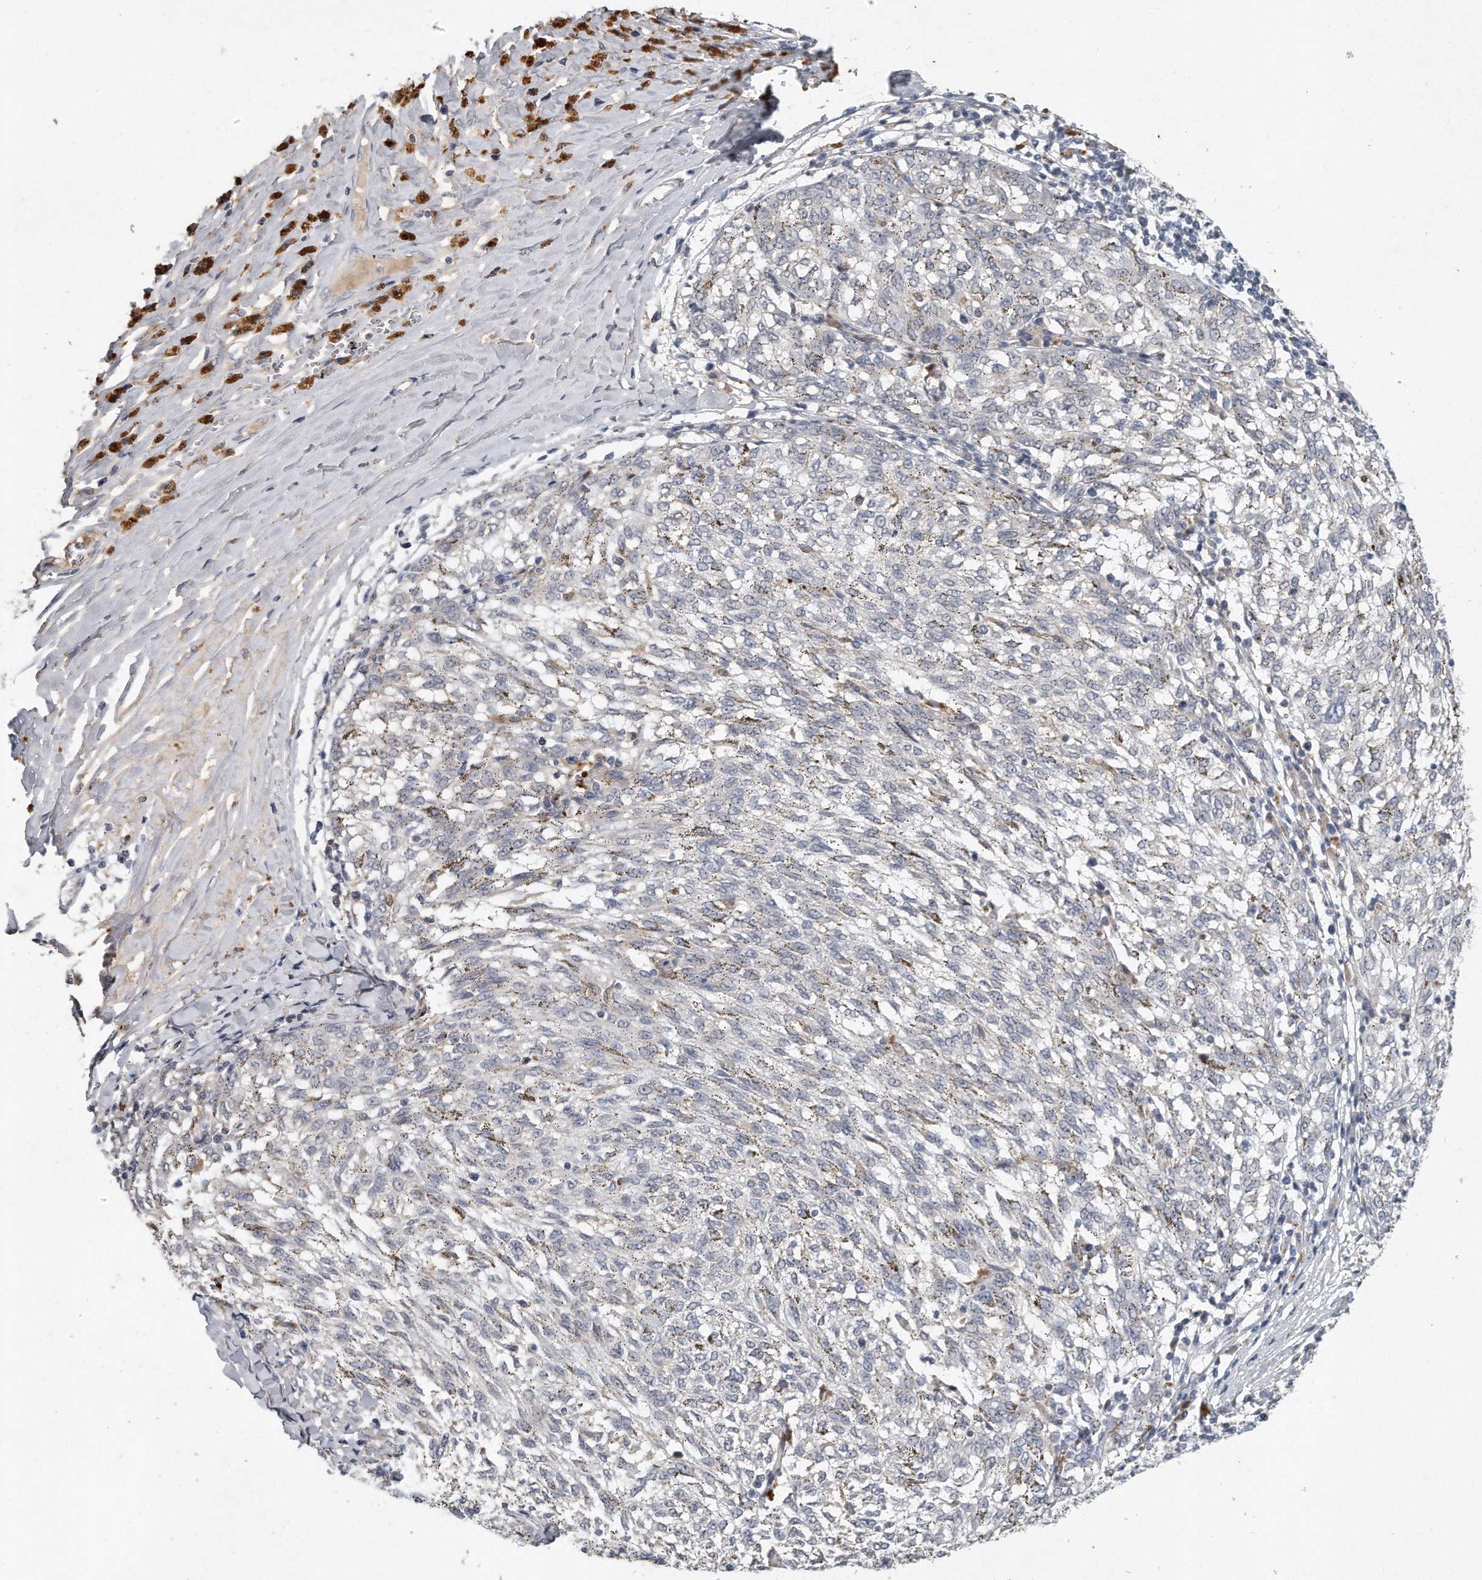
{"staining": {"intensity": "negative", "quantity": "none", "location": "none"}, "tissue": "melanoma", "cell_type": "Tumor cells", "image_type": "cancer", "snomed": [{"axis": "morphology", "description": "Malignant melanoma, NOS"}, {"axis": "topography", "description": "Skin"}], "caption": "This is an IHC photomicrograph of human melanoma. There is no expression in tumor cells.", "gene": "CAMK1", "patient": {"sex": "female", "age": 72}}